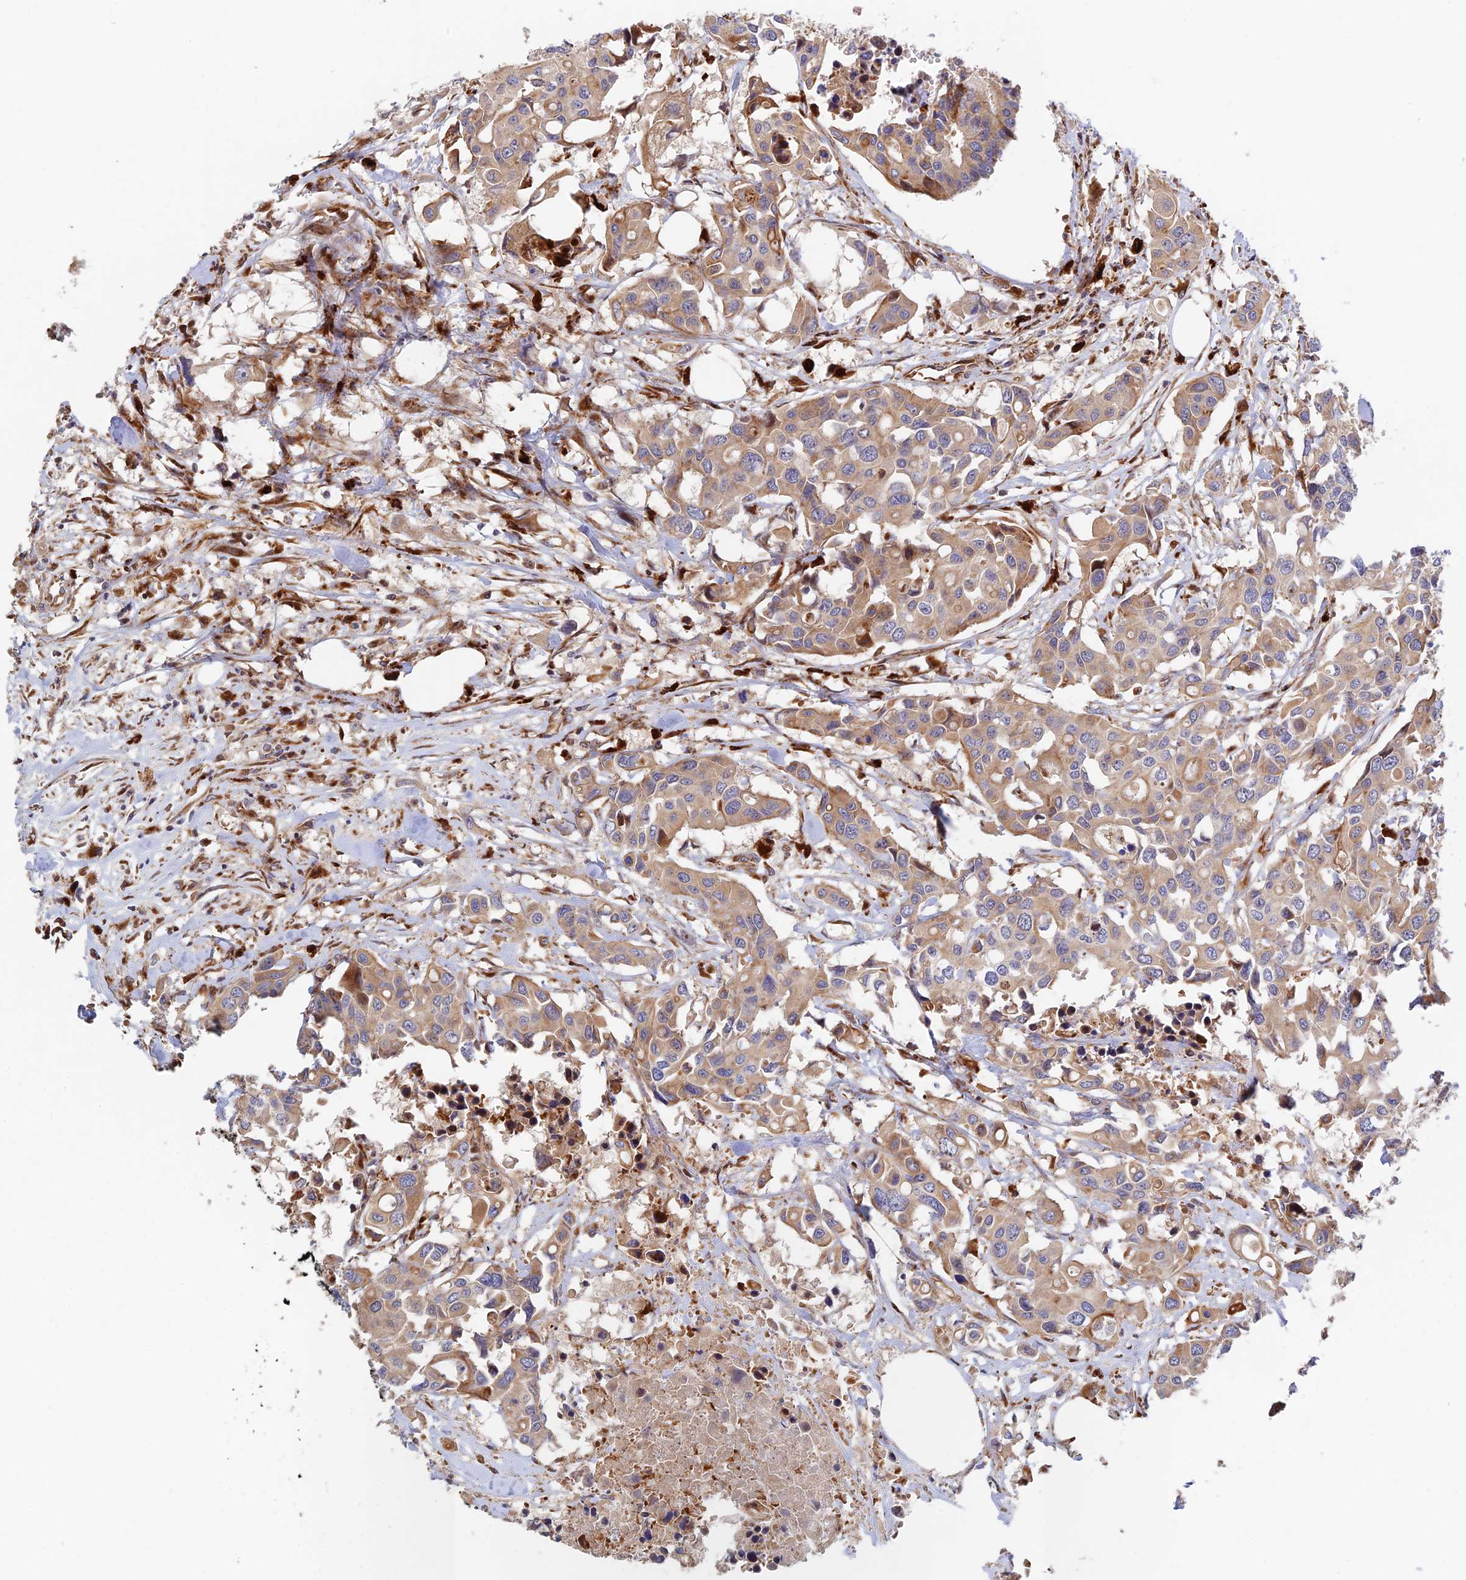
{"staining": {"intensity": "moderate", "quantity": ">75%", "location": "cytoplasmic/membranous"}, "tissue": "colorectal cancer", "cell_type": "Tumor cells", "image_type": "cancer", "snomed": [{"axis": "morphology", "description": "Adenocarcinoma, NOS"}, {"axis": "topography", "description": "Colon"}], "caption": "This micrograph displays immunohistochemistry staining of colorectal cancer, with medium moderate cytoplasmic/membranous expression in approximately >75% of tumor cells.", "gene": "PPP2R3C", "patient": {"sex": "male", "age": 77}}